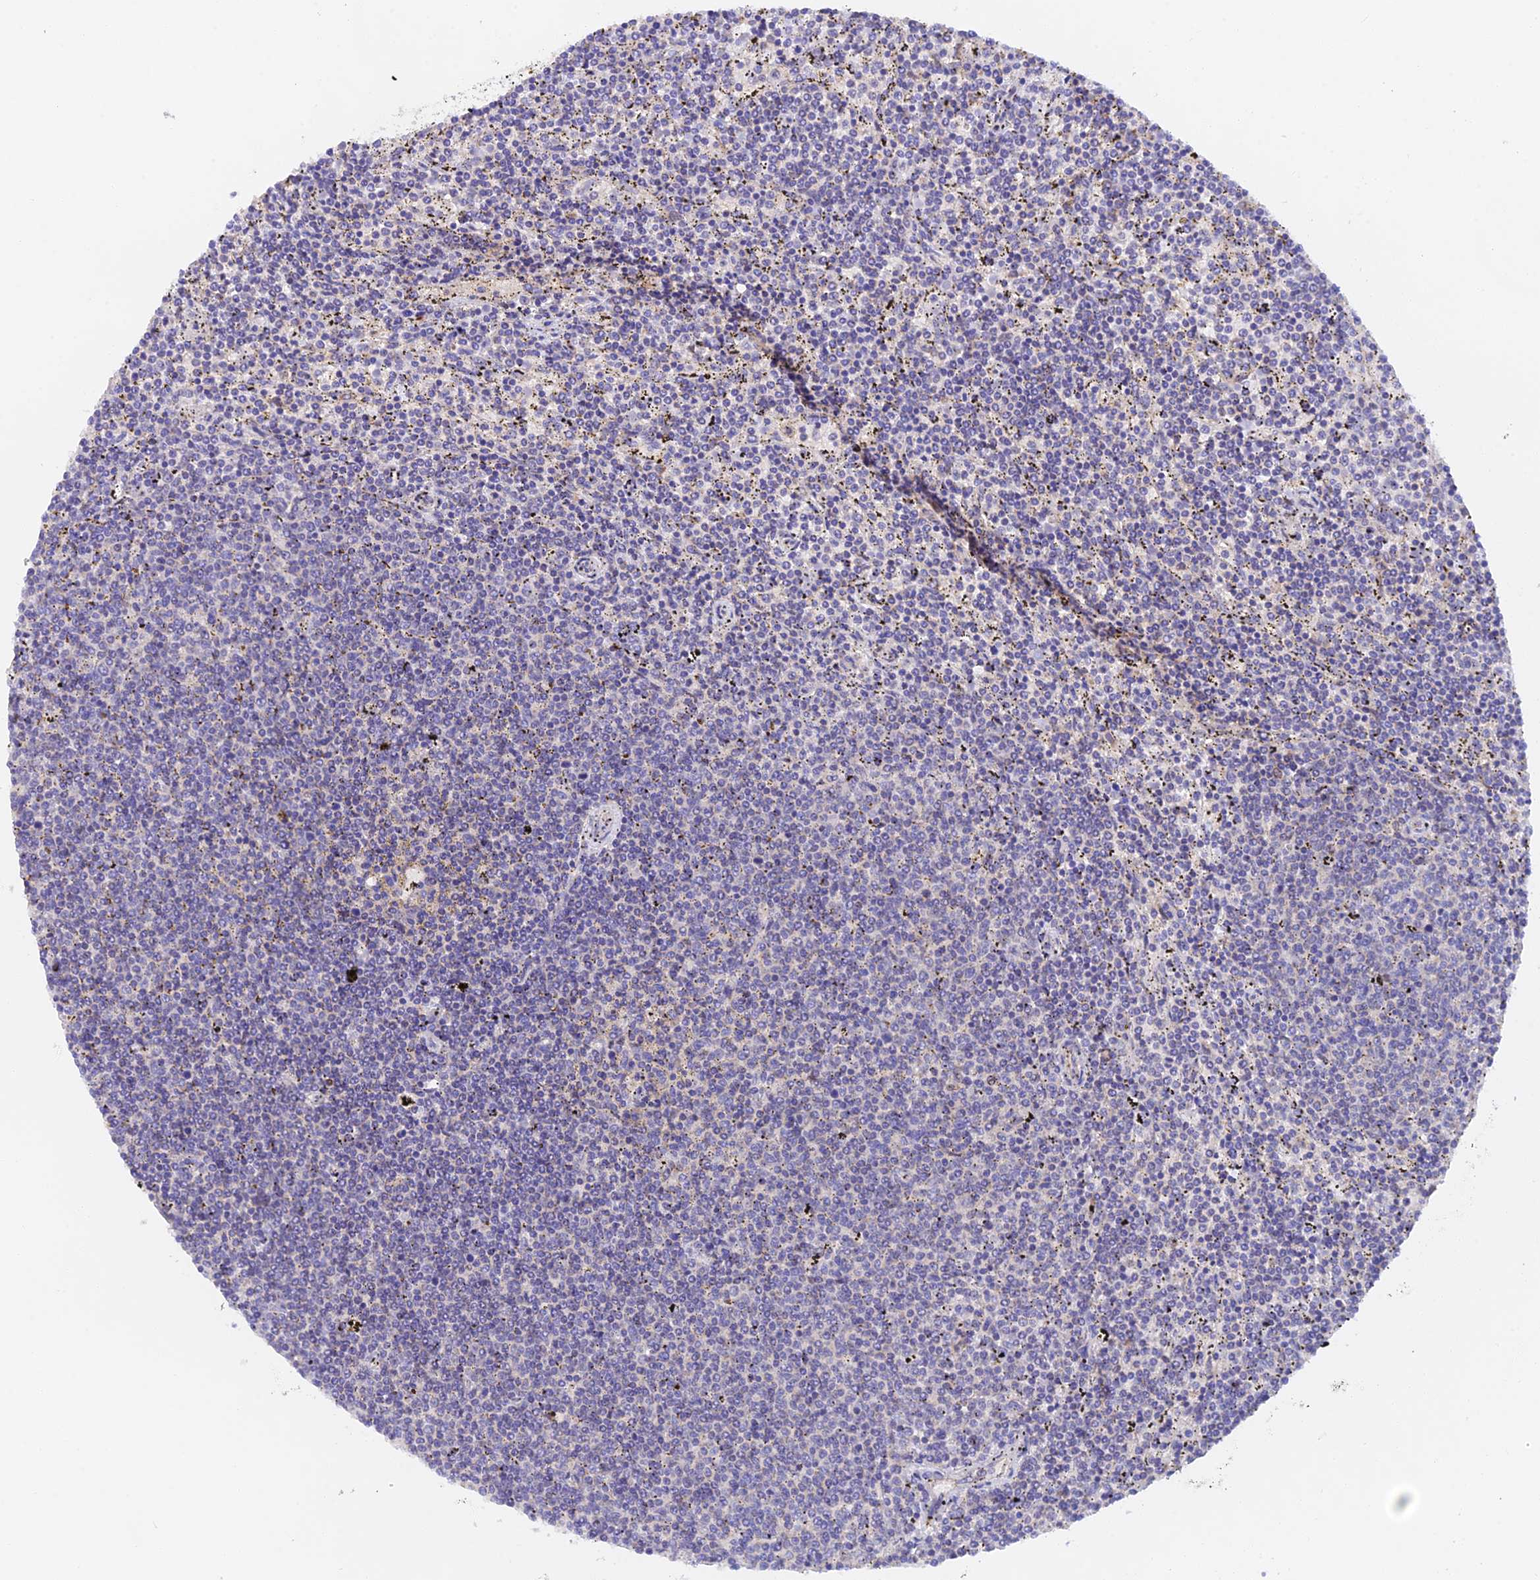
{"staining": {"intensity": "negative", "quantity": "none", "location": "none"}, "tissue": "lymphoma", "cell_type": "Tumor cells", "image_type": "cancer", "snomed": [{"axis": "morphology", "description": "Malignant lymphoma, non-Hodgkin's type, Low grade"}, {"axis": "topography", "description": "Spleen"}], "caption": "High magnification brightfield microscopy of low-grade malignant lymphoma, non-Hodgkin's type stained with DAB (brown) and counterstained with hematoxylin (blue): tumor cells show no significant staining.", "gene": "RANBP6", "patient": {"sex": "female", "age": 50}}